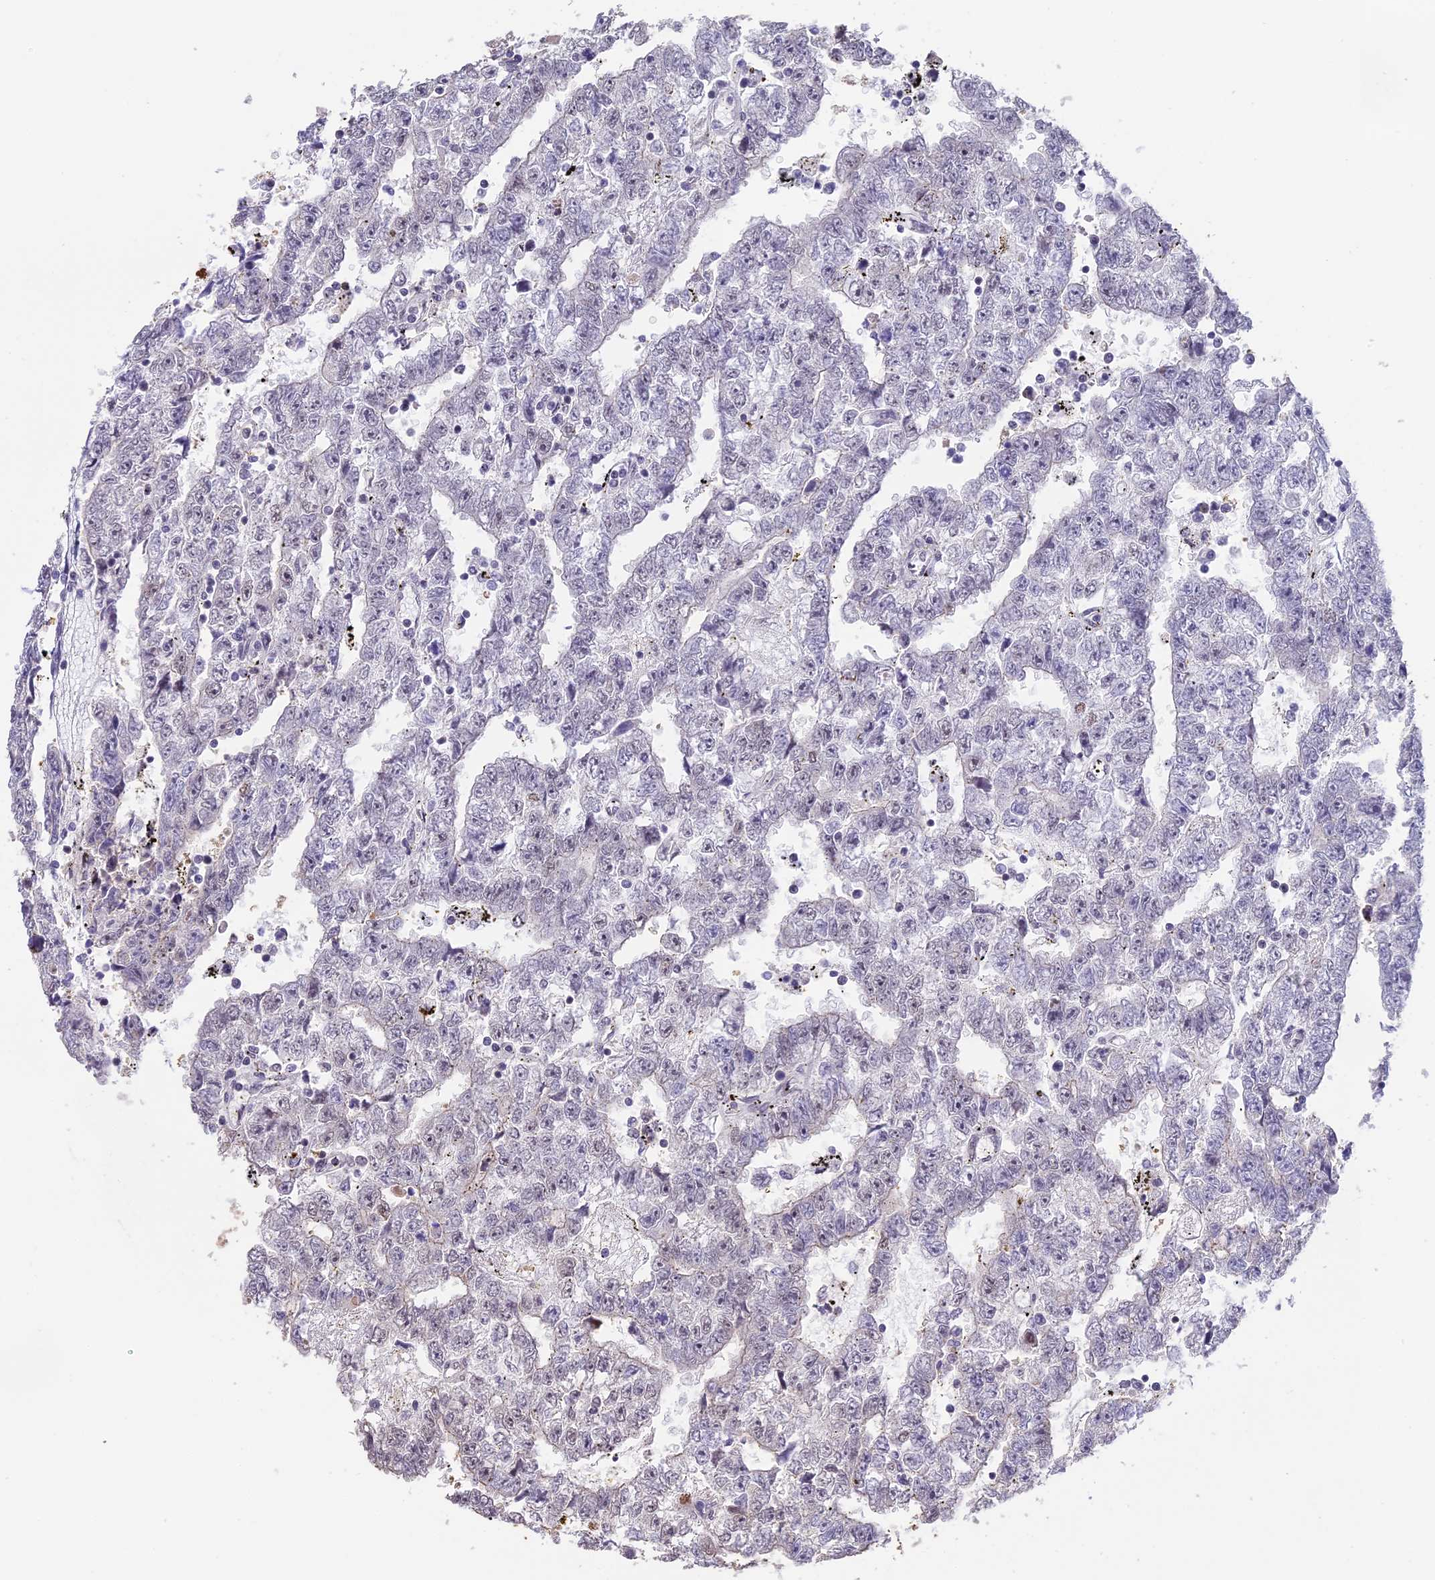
{"staining": {"intensity": "negative", "quantity": "none", "location": "none"}, "tissue": "testis cancer", "cell_type": "Tumor cells", "image_type": "cancer", "snomed": [{"axis": "morphology", "description": "Carcinoma, Embryonal, NOS"}, {"axis": "topography", "description": "Testis"}], "caption": "Tumor cells show no significant positivity in testis embryonal carcinoma.", "gene": "TIGD7", "patient": {"sex": "male", "age": 25}}